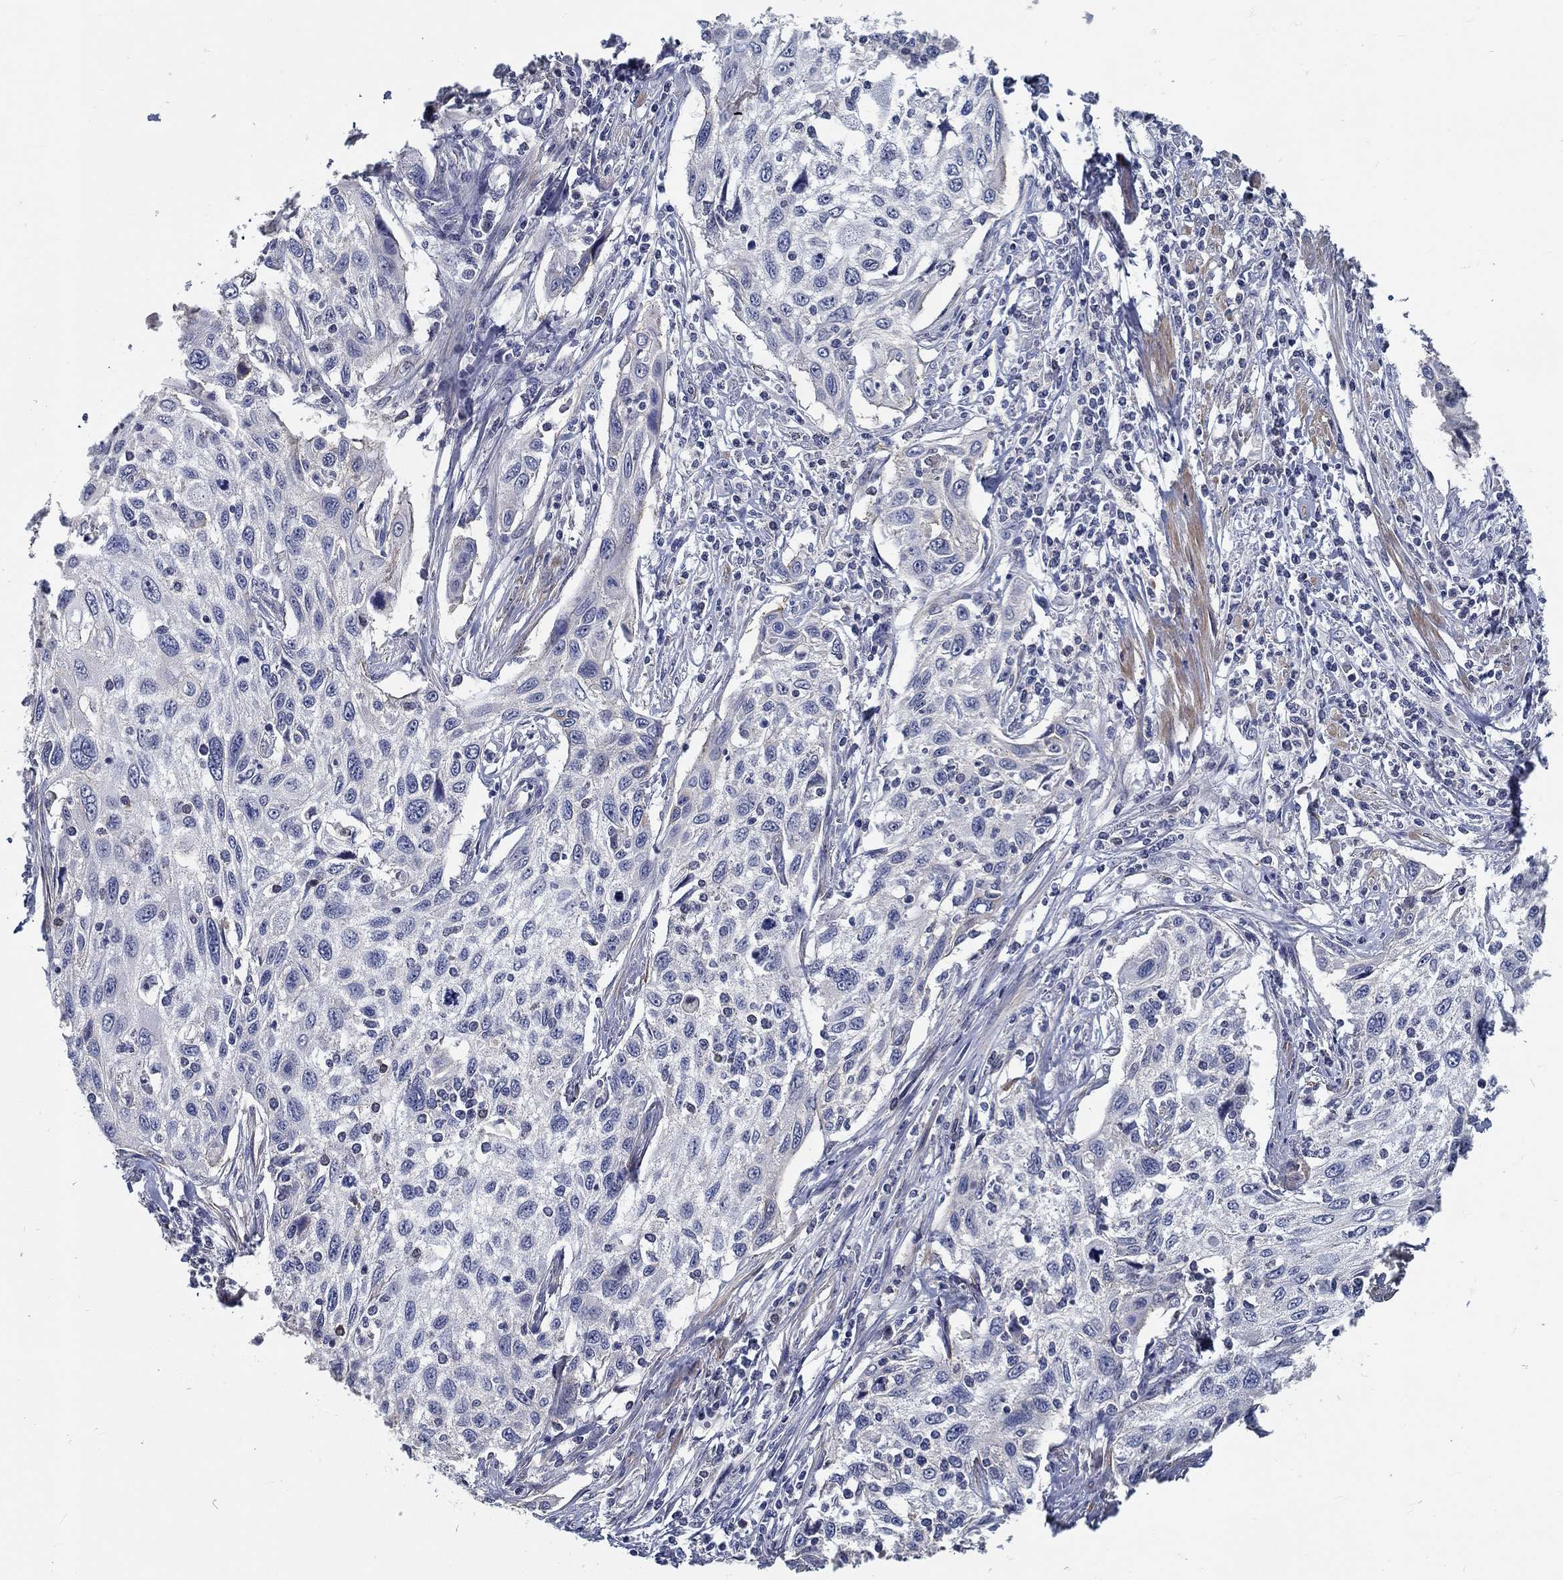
{"staining": {"intensity": "negative", "quantity": "none", "location": "none"}, "tissue": "cervical cancer", "cell_type": "Tumor cells", "image_type": "cancer", "snomed": [{"axis": "morphology", "description": "Squamous cell carcinoma, NOS"}, {"axis": "topography", "description": "Cervix"}], "caption": "This histopathology image is of cervical cancer stained with IHC to label a protein in brown with the nuclei are counter-stained blue. There is no positivity in tumor cells. The staining is performed using DAB (3,3'-diaminobenzidine) brown chromogen with nuclei counter-stained in using hematoxylin.", "gene": "MYBPC1", "patient": {"sex": "female", "age": 70}}